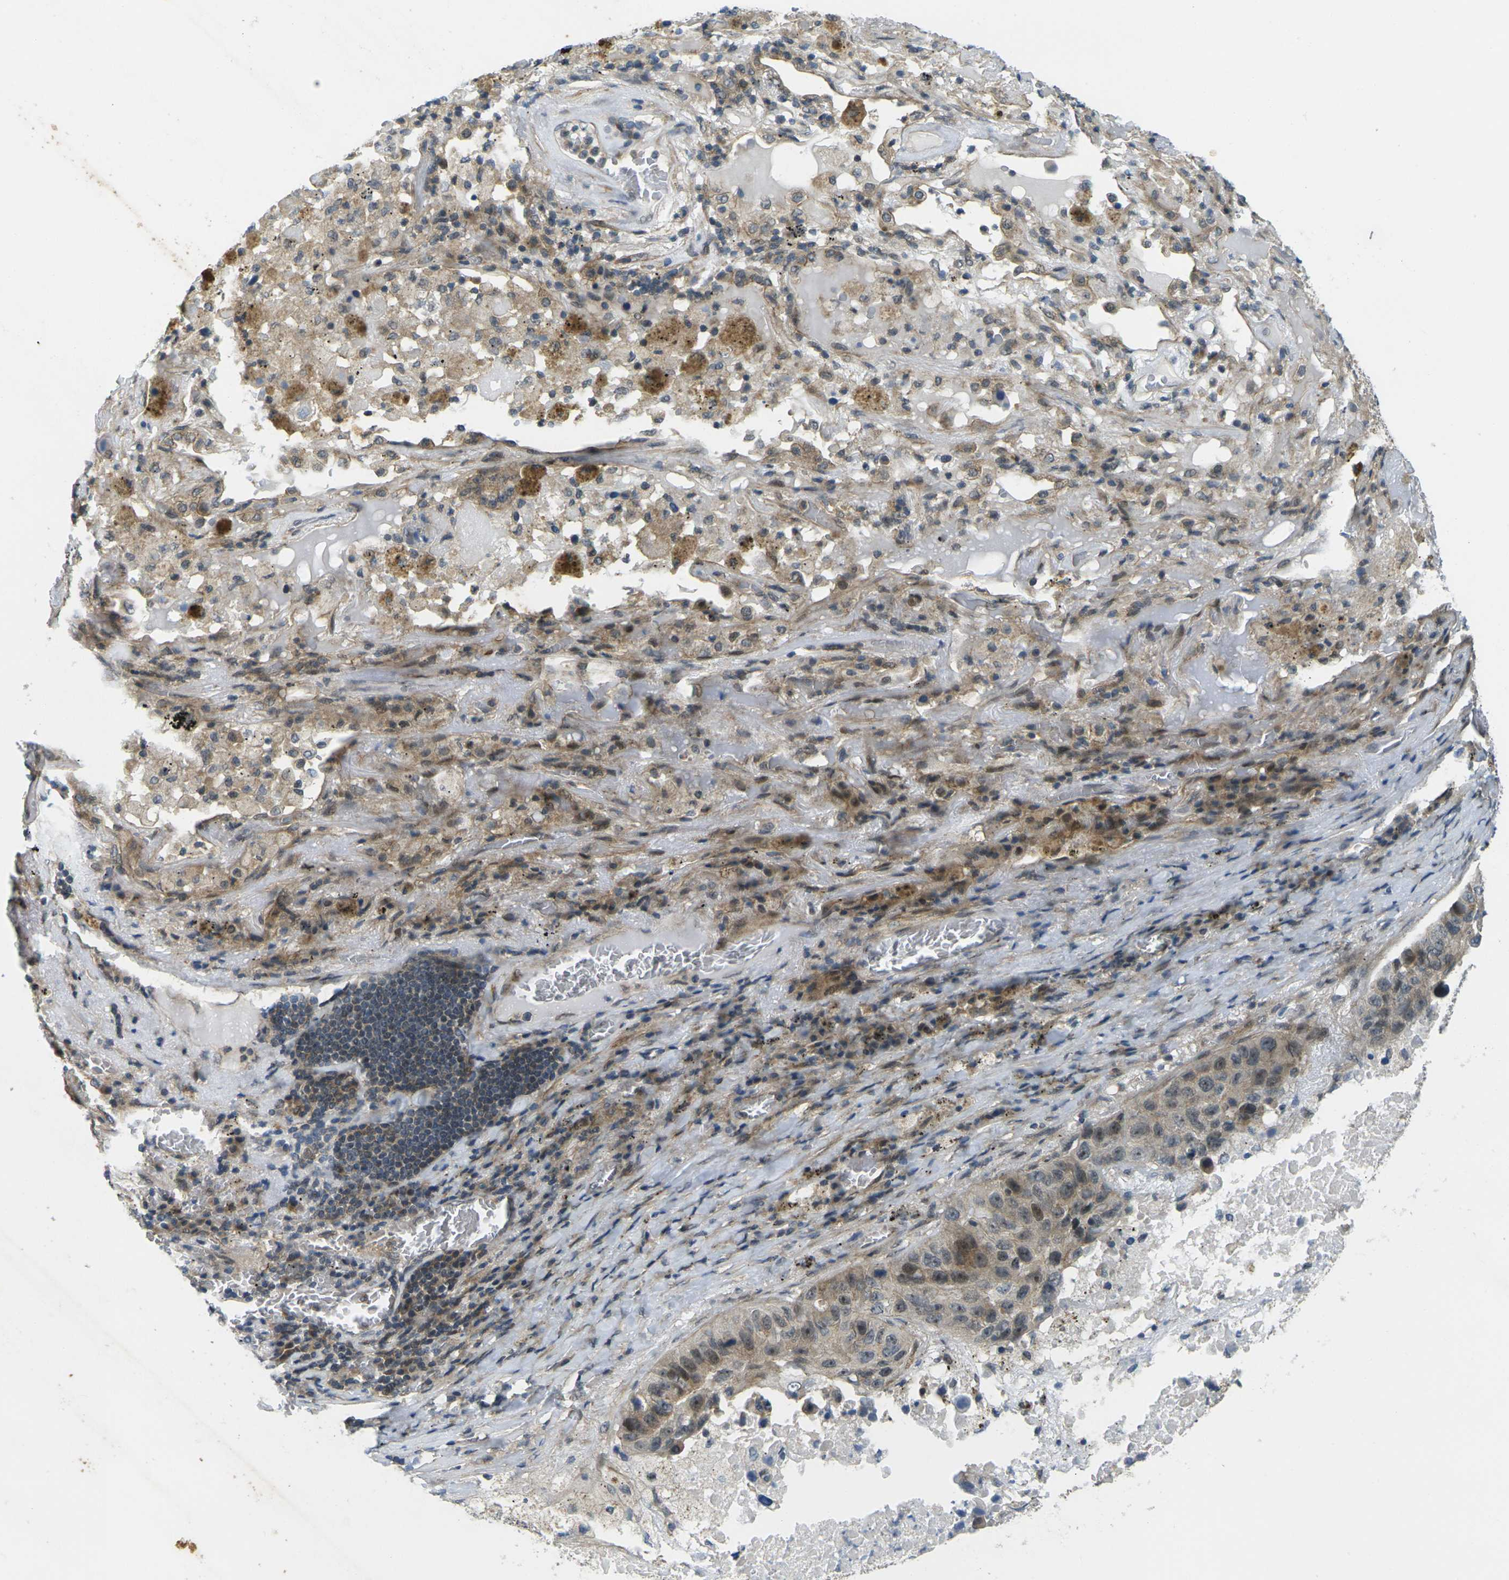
{"staining": {"intensity": "moderate", "quantity": "25%-75%", "location": "cytoplasmic/membranous,nuclear"}, "tissue": "lung cancer", "cell_type": "Tumor cells", "image_type": "cancer", "snomed": [{"axis": "morphology", "description": "Squamous cell carcinoma, NOS"}, {"axis": "topography", "description": "Lung"}], "caption": "Protein expression analysis of human squamous cell carcinoma (lung) reveals moderate cytoplasmic/membranous and nuclear positivity in approximately 25%-75% of tumor cells. (DAB = brown stain, brightfield microscopy at high magnification).", "gene": "KCTD10", "patient": {"sex": "male", "age": 57}}